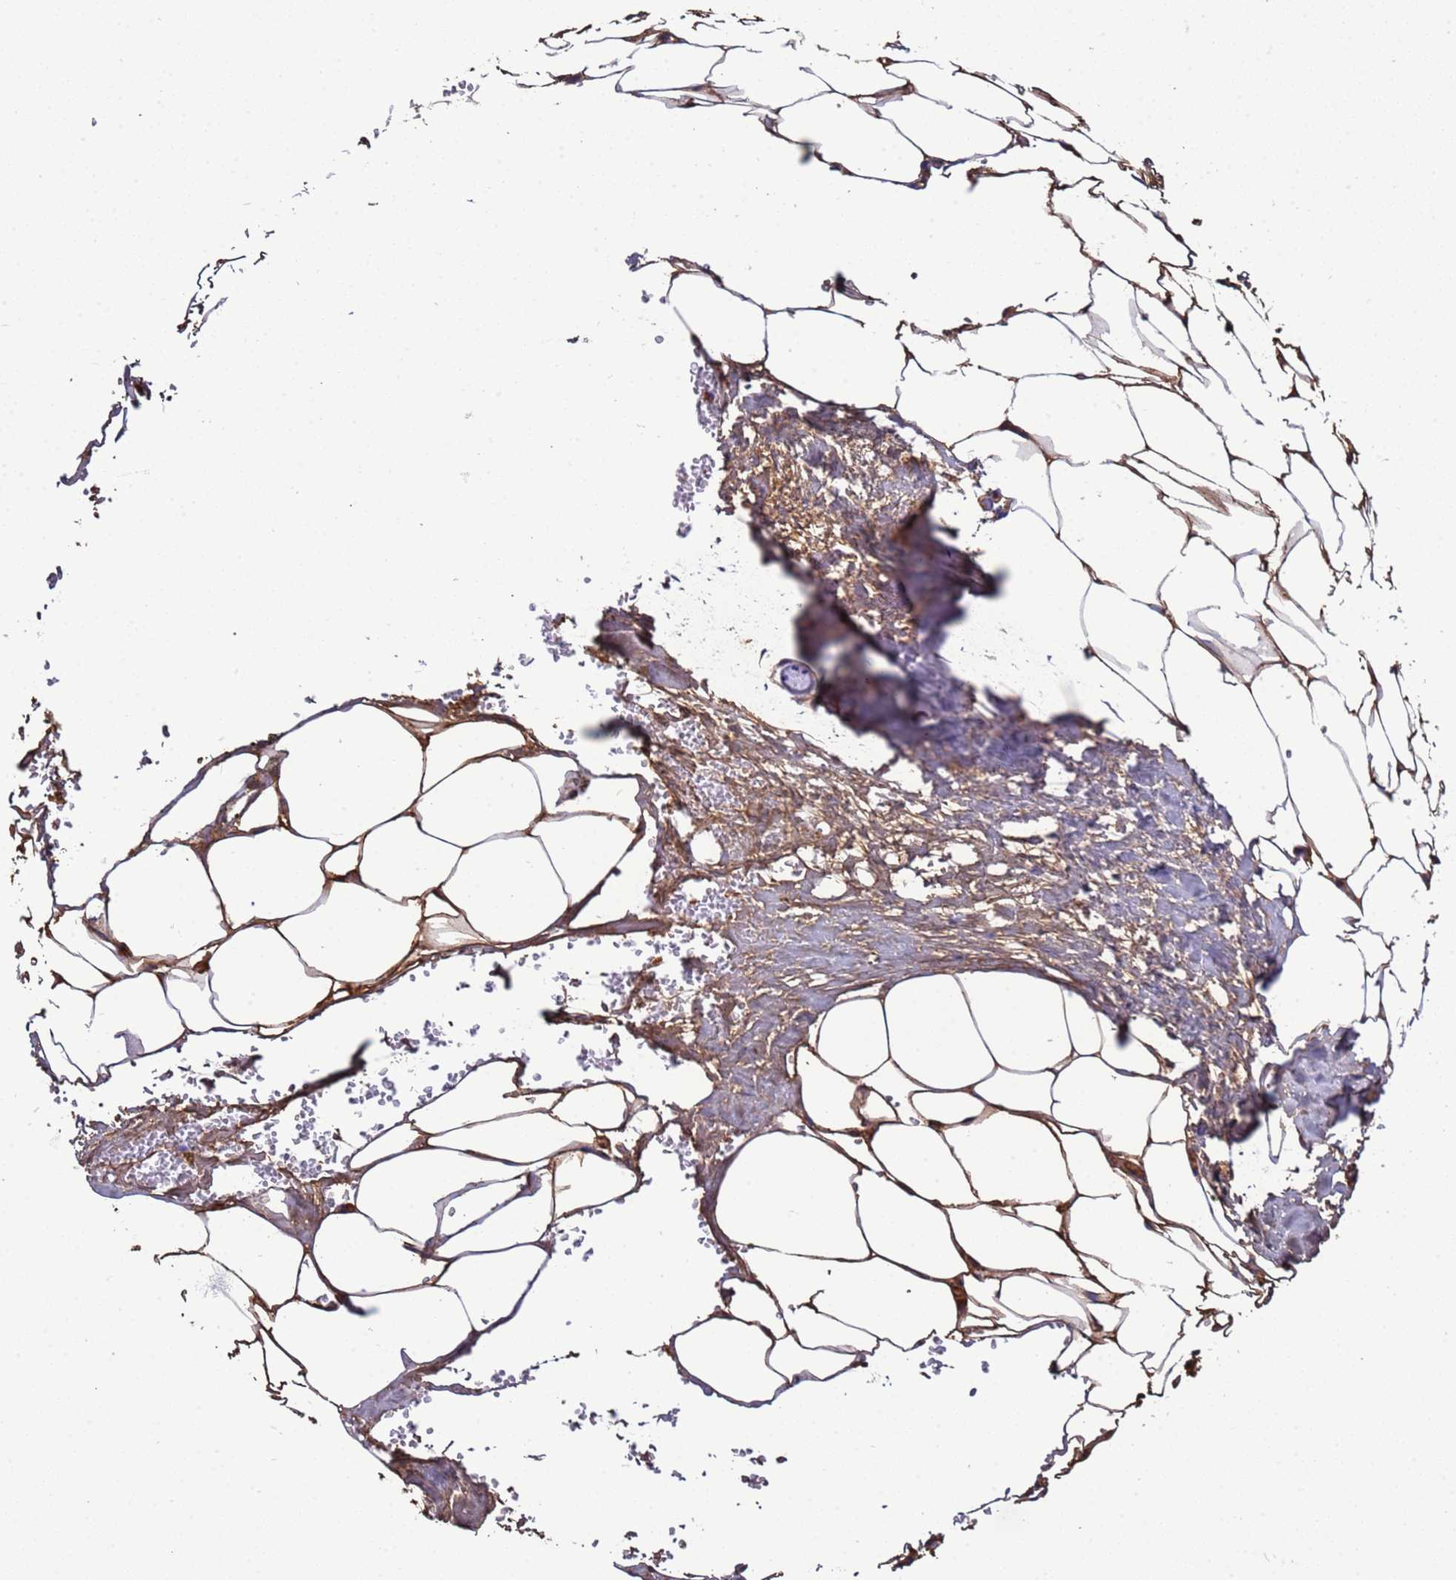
{"staining": {"intensity": "moderate", "quantity": ">75%", "location": "cytoplasmic/membranous"}, "tissue": "adipose tissue", "cell_type": "Adipocytes", "image_type": "normal", "snomed": [{"axis": "morphology", "description": "Normal tissue, NOS"}, {"axis": "morphology", "description": "Adenocarcinoma, Low grade"}, {"axis": "topography", "description": "Prostate"}, {"axis": "topography", "description": "Peripheral nerve tissue"}], "caption": "Adipose tissue stained with immunohistochemistry (IHC) shows moderate cytoplasmic/membranous expression in approximately >75% of adipocytes. (Stains: DAB in brown, nuclei in blue, Microscopy: brightfield microscopy at high magnification).", "gene": "H1", "patient": {"sex": "male", "age": 63}}